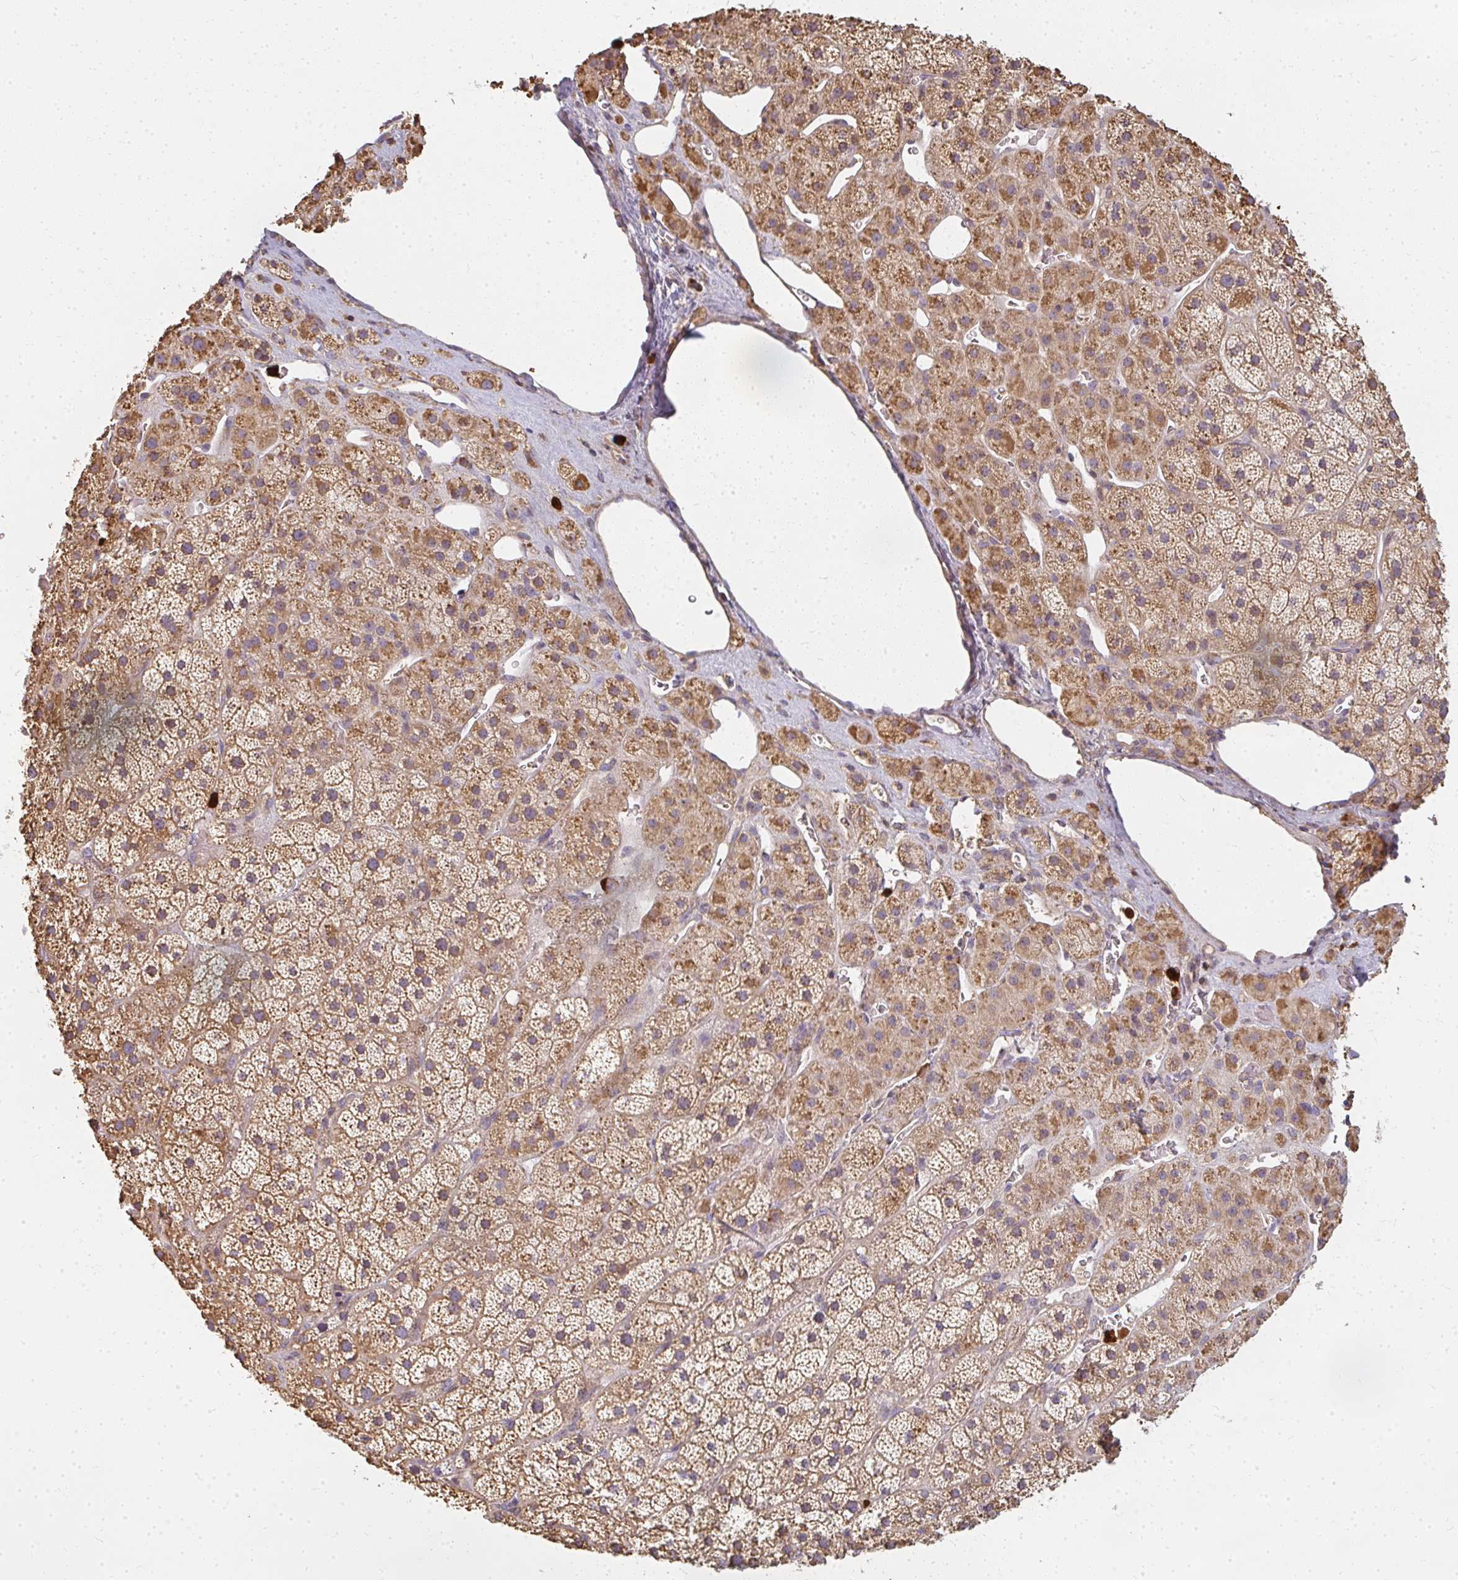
{"staining": {"intensity": "moderate", "quantity": ">75%", "location": "cytoplasmic/membranous"}, "tissue": "adrenal gland", "cell_type": "Glandular cells", "image_type": "normal", "snomed": [{"axis": "morphology", "description": "Normal tissue, NOS"}, {"axis": "topography", "description": "Adrenal gland"}], "caption": "Moderate cytoplasmic/membranous protein expression is present in approximately >75% of glandular cells in adrenal gland. (DAB IHC with brightfield microscopy, high magnification).", "gene": "CNTRL", "patient": {"sex": "male", "age": 57}}